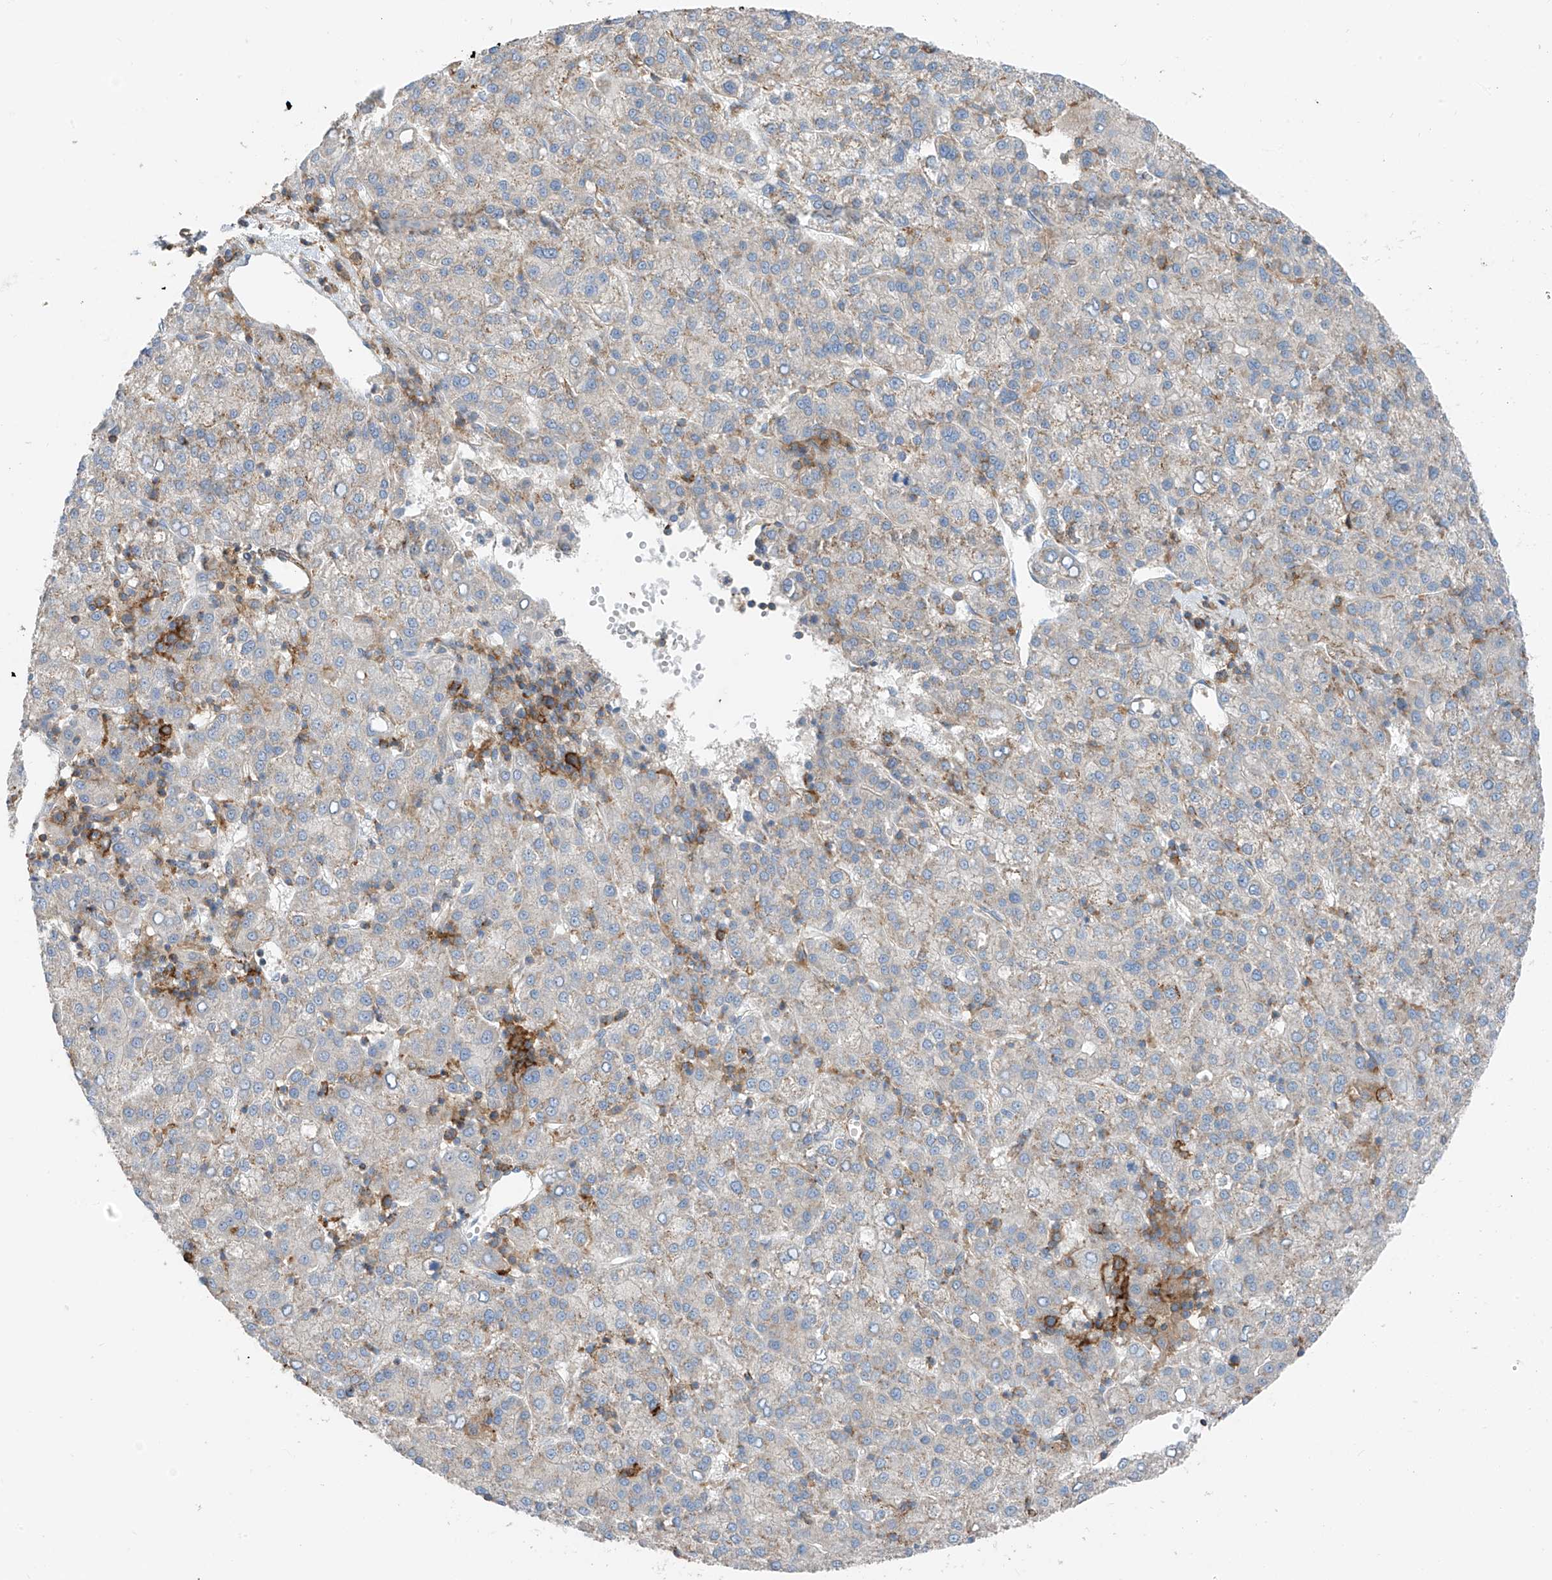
{"staining": {"intensity": "weak", "quantity": "<25%", "location": "cytoplasmic/membranous"}, "tissue": "liver cancer", "cell_type": "Tumor cells", "image_type": "cancer", "snomed": [{"axis": "morphology", "description": "Carcinoma, Hepatocellular, NOS"}, {"axis": "topography", "description": "Liver"}], "caption": "The photomicrograph reveals no significant positivity in tumor cells of hepatocellular carcinoma (liver).", "gene": "SLC1A5", "patient": {"sex": "female", "age": 58}}